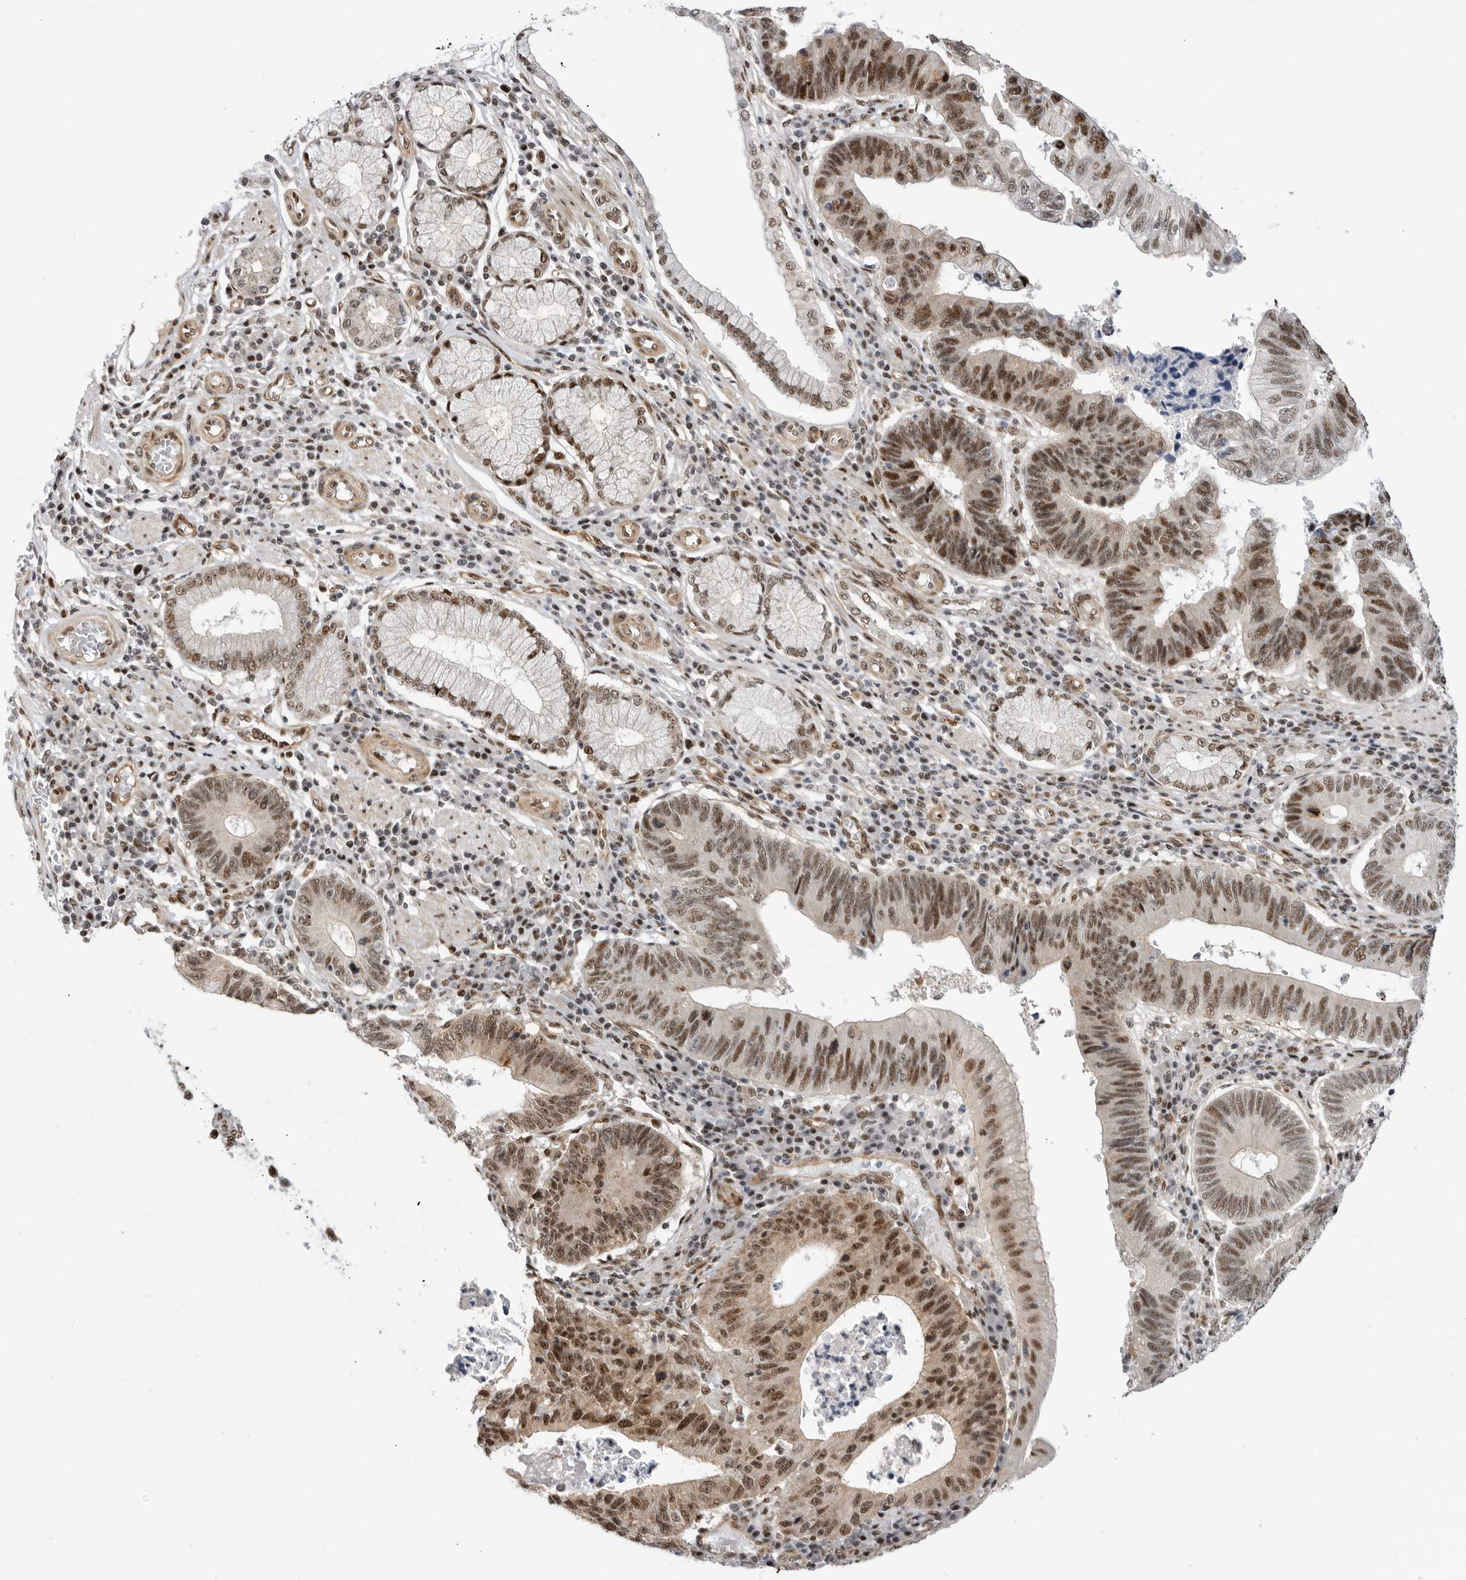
{"staining": {"intensity": "strong", "quantity": ">75%", "location": "nuclear"}, "tissue": "stomach cancer", "cell_type": "Tumor cells", "image_type": "cancer", "snomed": [{"axis": "morphology", "description": "Adenocarcinoma, NOS"}, {"axis": "topography", "description": "Stomach"}], "caption": "Protein expression analysis of human stomach adenocarcinoma reveals strong nuclear staining in approximately >75% of tumor cells.", "gene": "GPATCH2", "patient": {"sex": "male", "age": 59}}